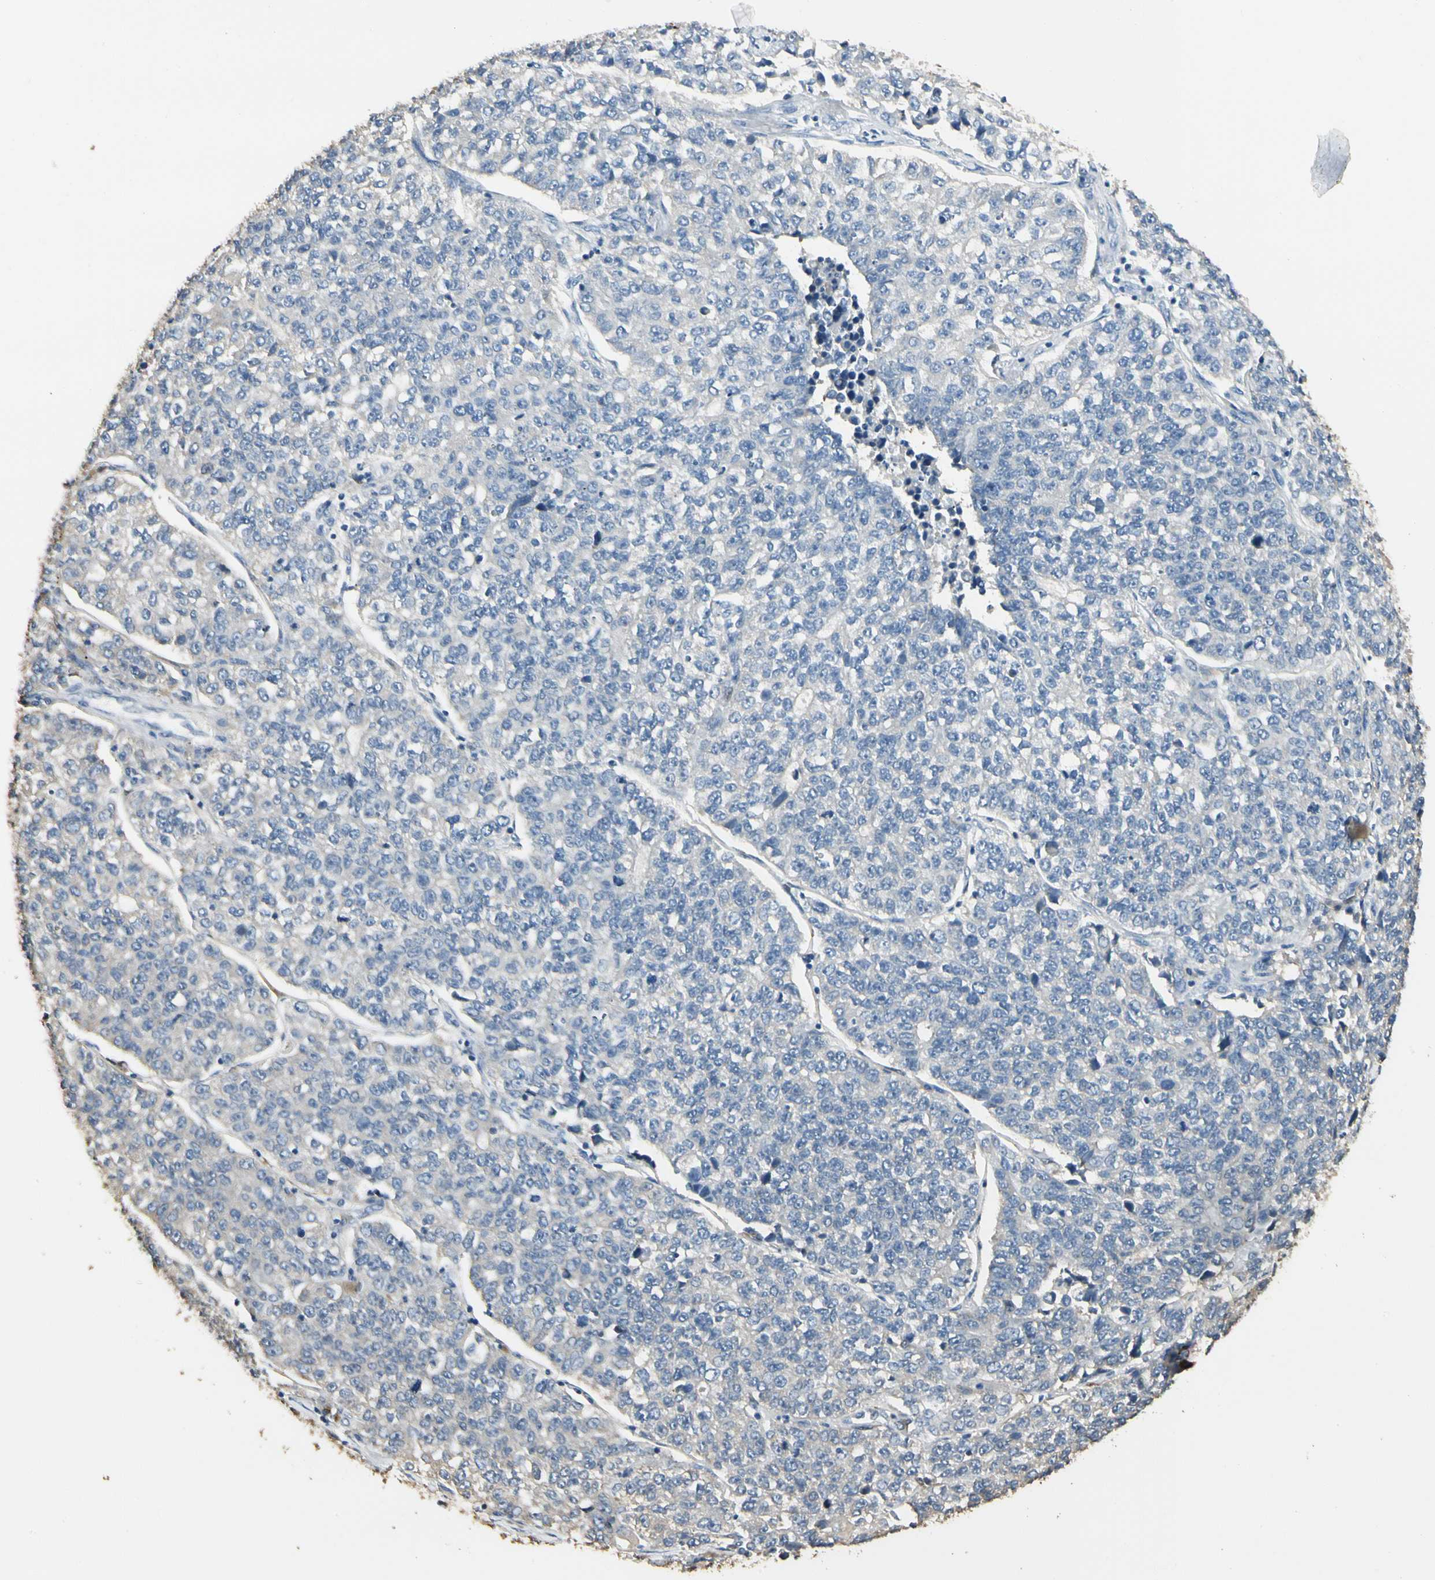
{"staining": {"intensity": "negative", "quantity": "none", "location": "none"}, "tissue": "lung cancer", "cell_type": "Tumor cells", "image_type": "cancer", "snomed": [{"axis": "morphology", "description": "Adenocarcinoma, NOS"}, {"axis": "topography", "description": "Lung"}], "caption": "There is no significant positivity in tumor cells of adenocarcinoma (lung).", "gene": "GNE", "patient": {"sex": "male", "age": 49}}